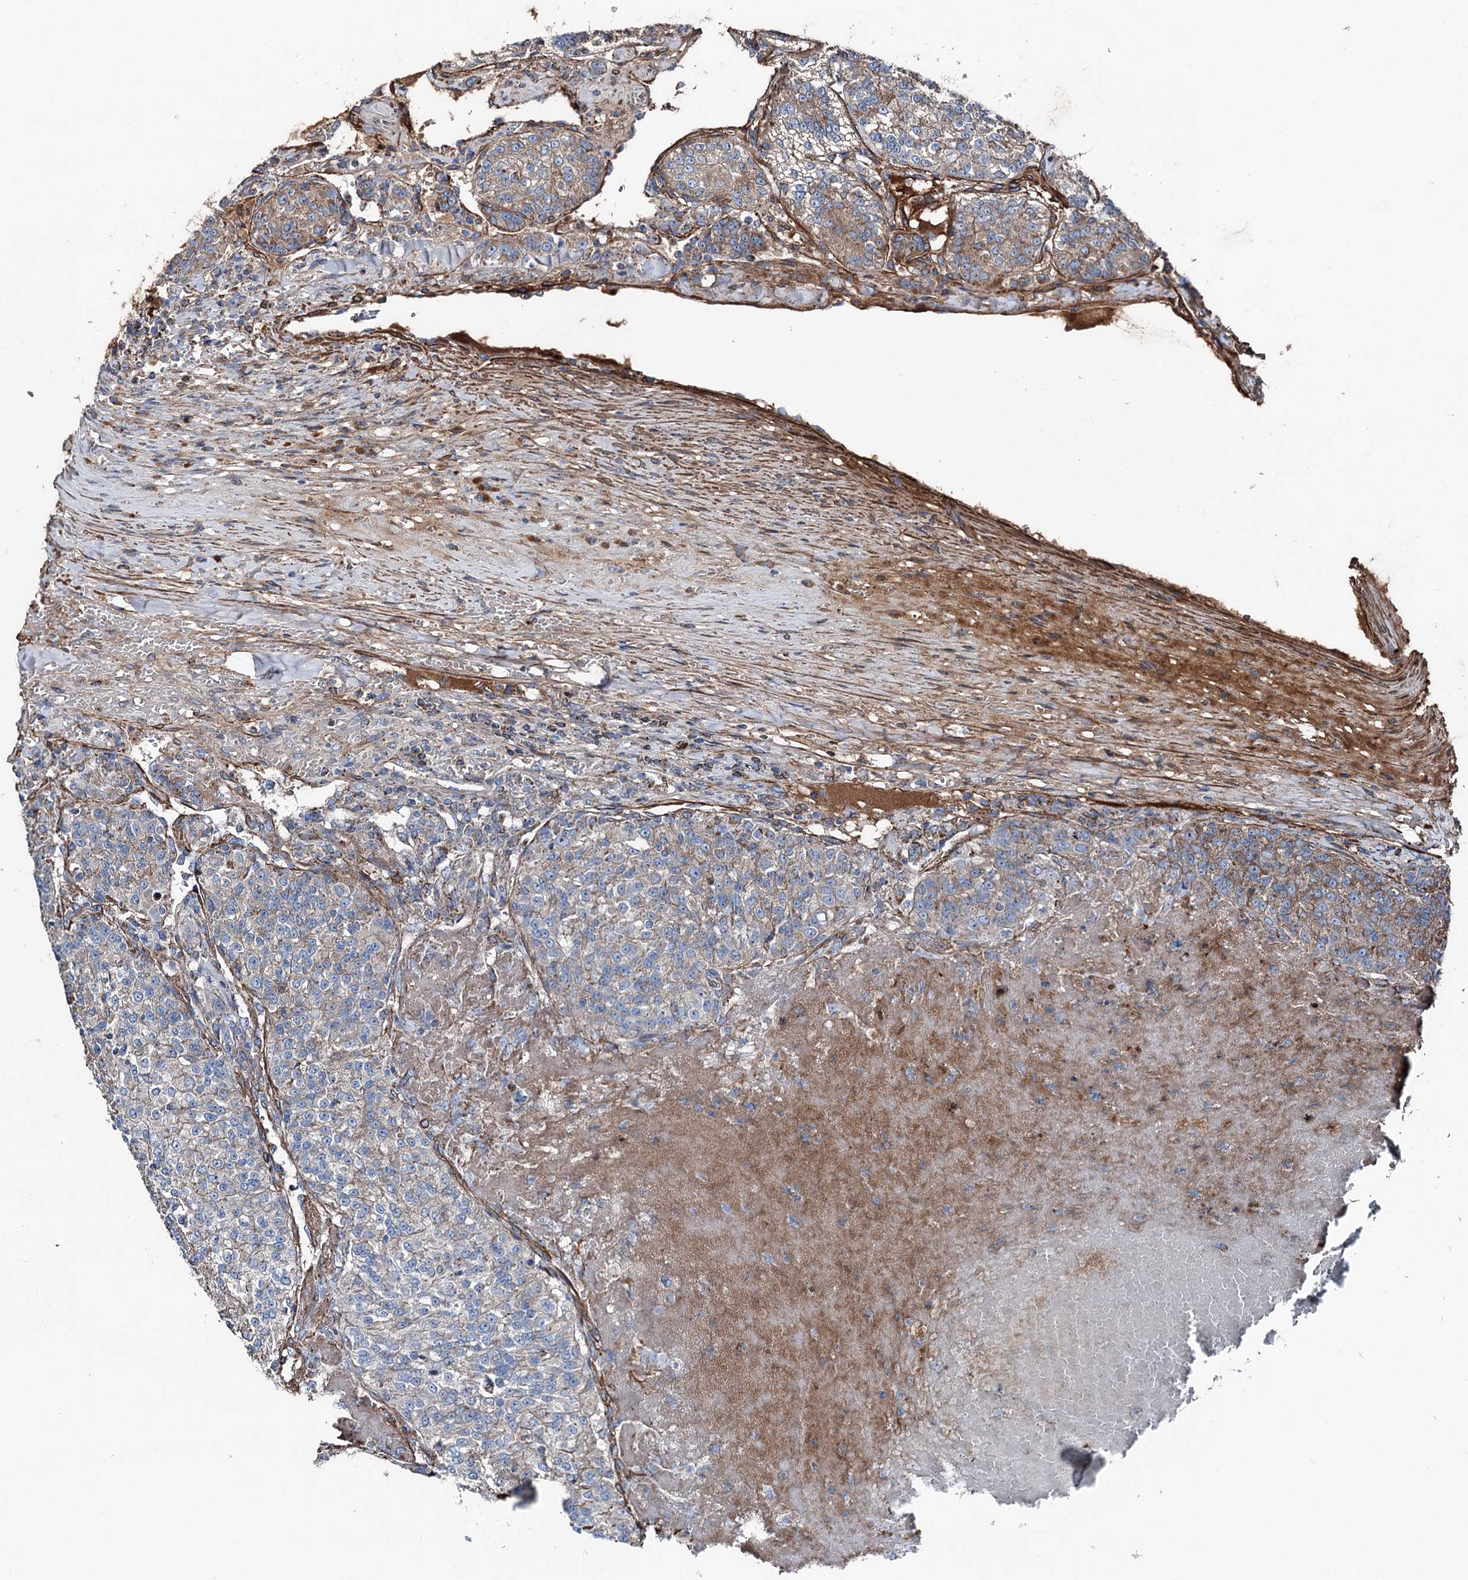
{"staining": {"intensity": "weak", "quantity": "25%-75%", "location": "cytoplasmic/membranous"}, "tissue": "renal cancer", "cell_type": "Tumor cells", "image_type": "cancer", "snomed": [{"axis": "morphology", "description": "Adenocarcinoma, NOS"}, {"axis": "topography", "description": "Kidney"}], "caption": "Immunohistochemical staining of human renal cancer shows weak cytoplasmic/membranous protein staining in approximately 25%-75% of tumor cells.", "gene": "DDIAS", "patient": {"sex": "female", "age": 63}}